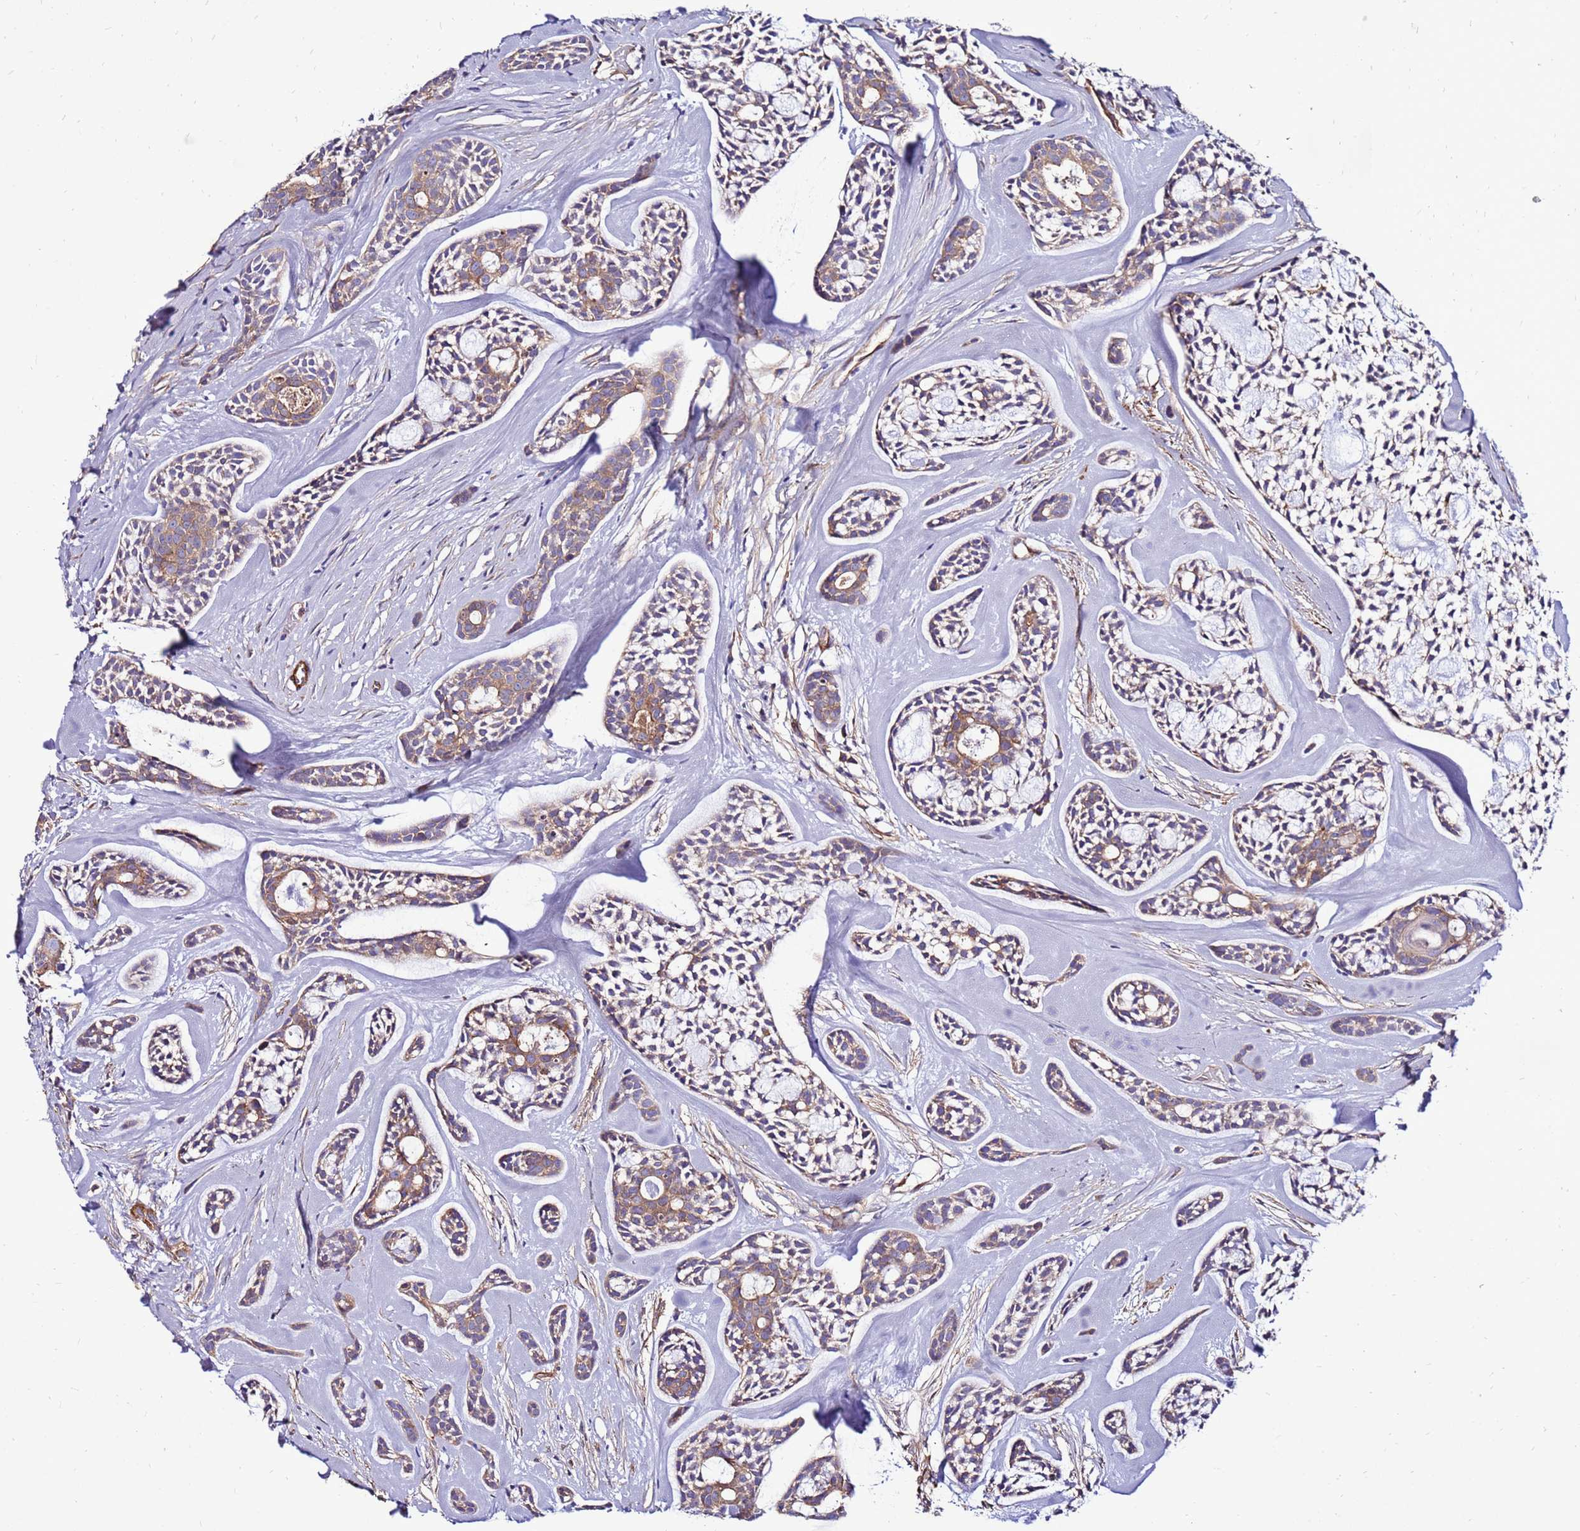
{"staining": {"intensity": "weak", "quantity": "25%-75%", "location": "cytoplasmic/membranous"}, "tissue": "head and neck cancer", "cell_type": "Tumor cells", "image_type": "cancer", "snomed": [{"axis": "morphology", "description": "Adenocarcinoma, NOS"}, {"axis": "topography", "description": "Subcutis"}, {"axis": "topography", "description": "Head-Neck"}], "caption": "A brown stain labels weak cytoplasmic/membranous positivity of a protein in human head and neck cancer tumor cells.", "gene": "EI24", "patient": {"sex": "female", "age": 73}}